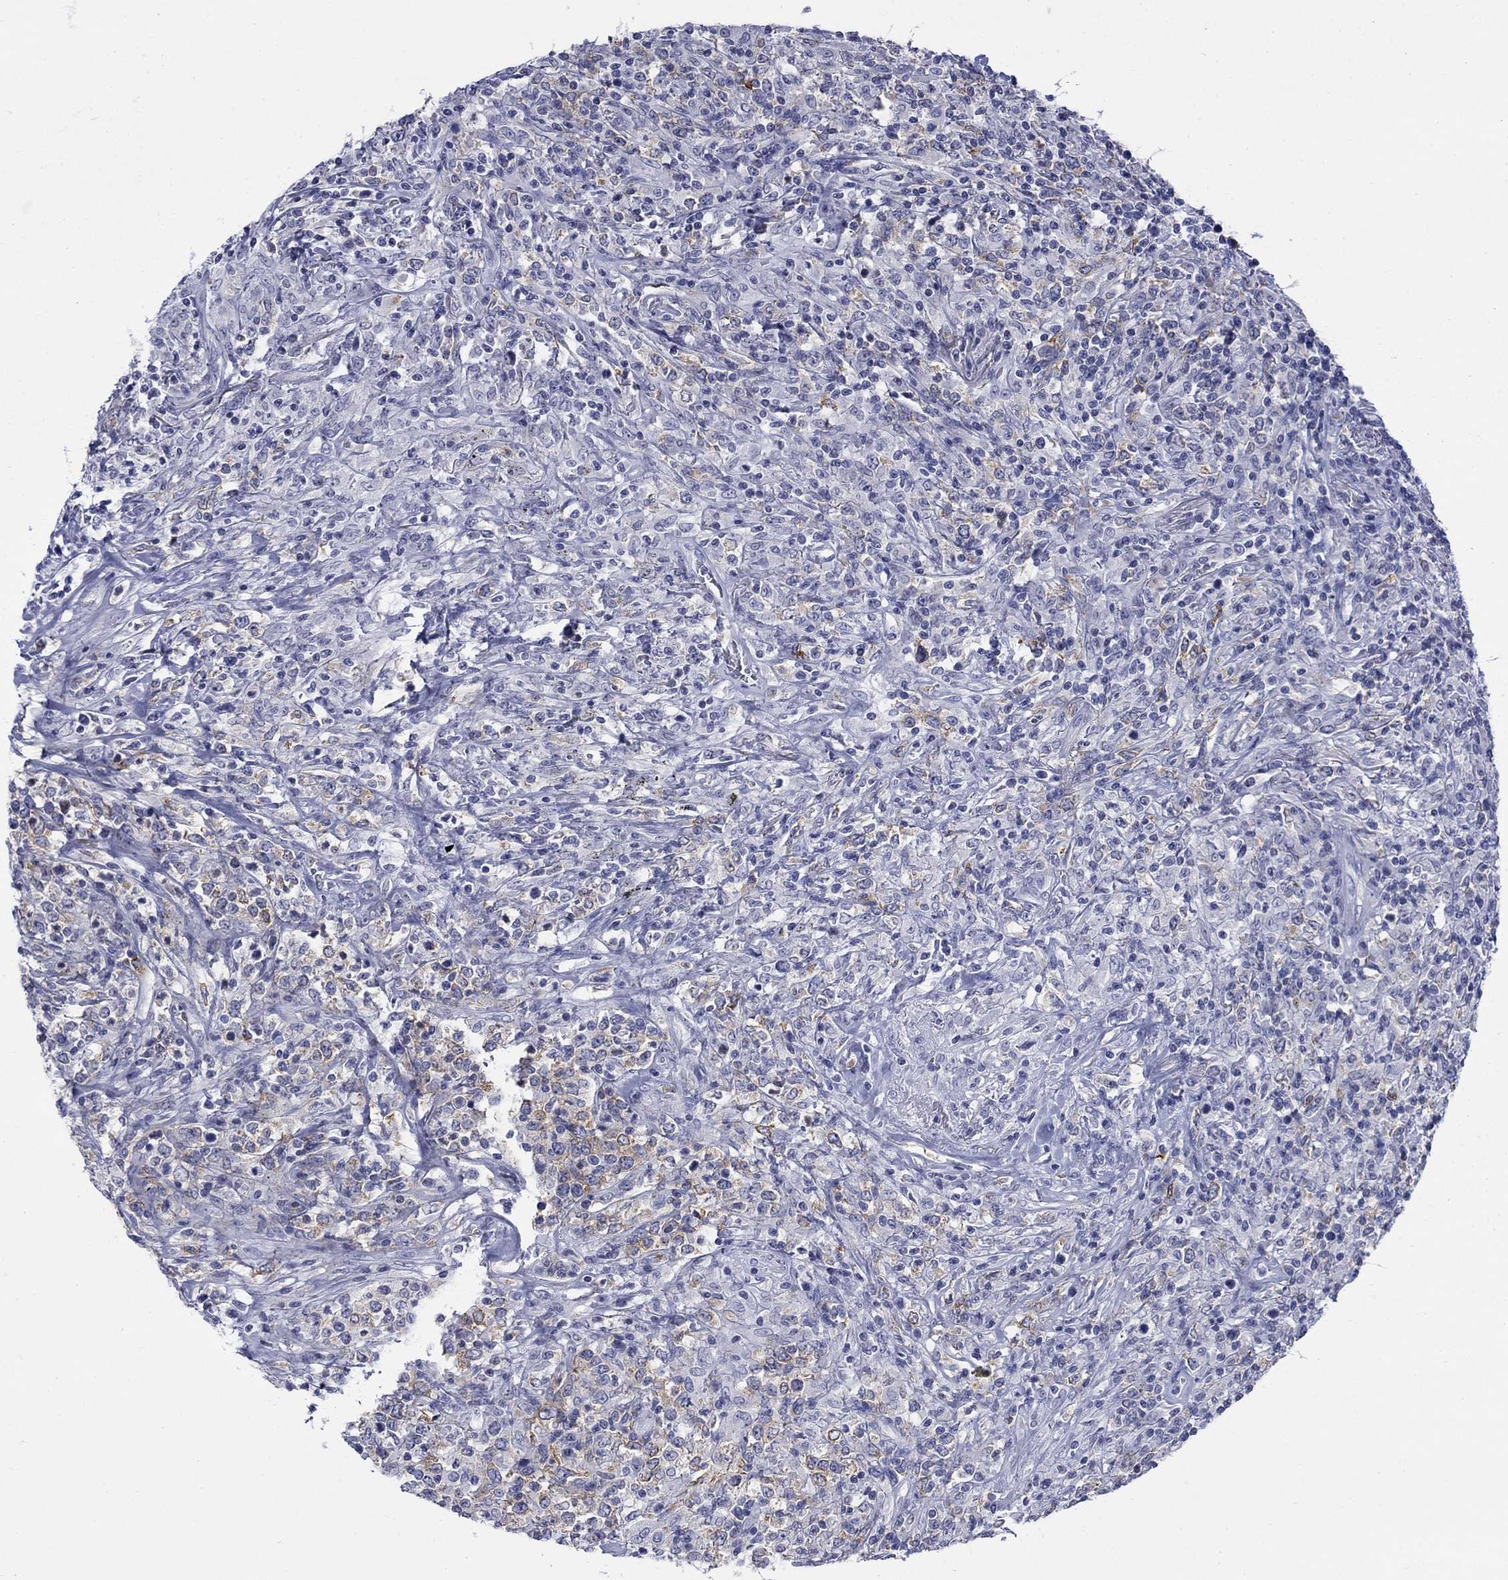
{"staining": {"intensity": "moderate", "quantity": "25%-75%", "location": "cytoplasmic/membranous"}, "tissue": "lymphoma", "cell_type": "Tumor cells", "image_type": "cancer", "snomed": [{"axis": "morphology", "description": "Malignant lymphoma, non-Hodgkin's type, High grade"}, {"axis": "topography", "description": "Lung"}], "caption": "The micrograph exhibits staining of high-grade malignant lymphoma, non-Hodgkin's type, revealing moderate cytoplasmic/membranous protein positivity (brown color) within tumor cells.", "gene": "IGF2BP3", "patient": {"sex": "male", "age": 79}}